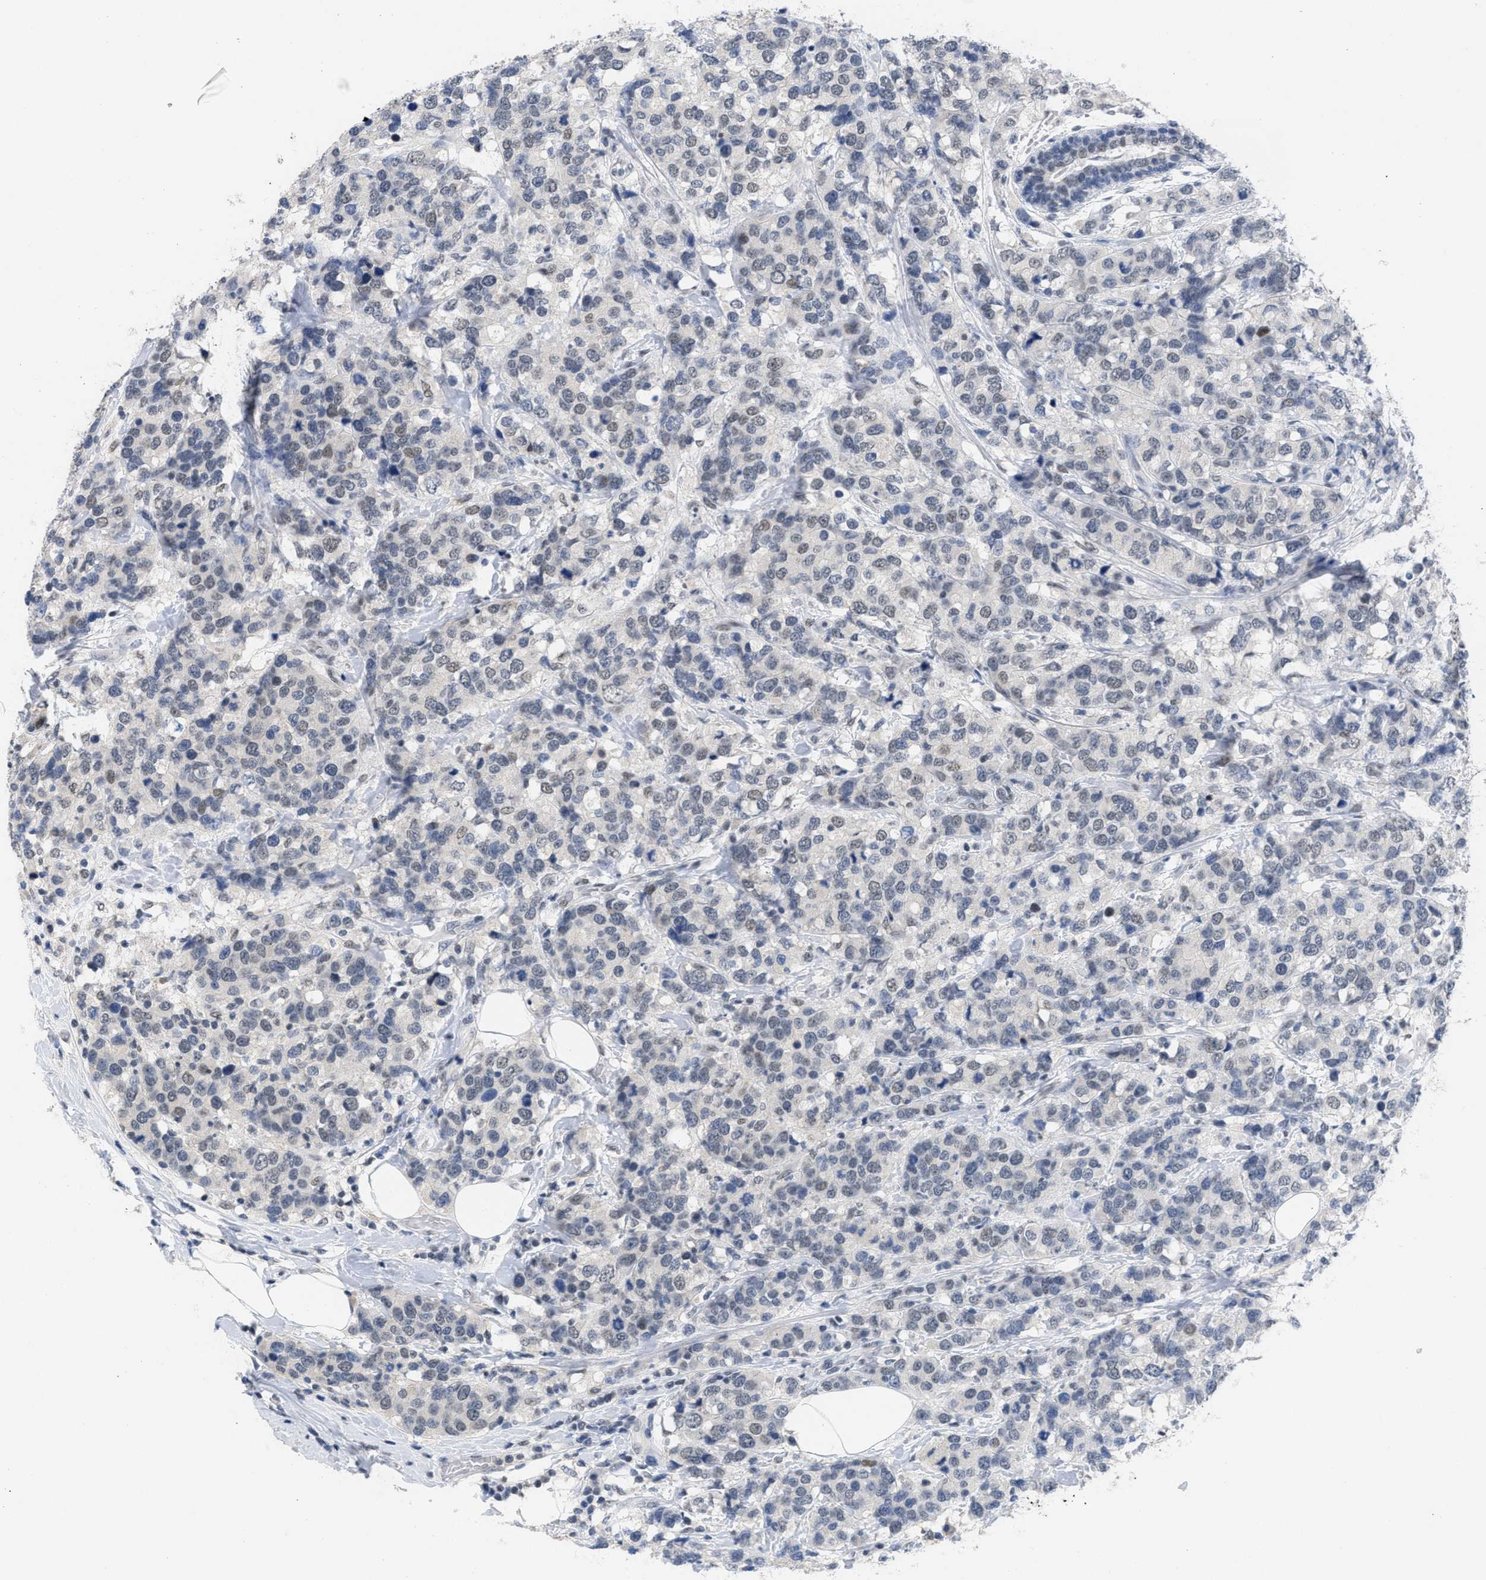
{"staining": {"intensity": "weak", "quantity": "<25%", "location": "nuclear"}, "tissue": "breast cancer", "cell_type": "Tumor cells", "image_type": "cancer", "snomed": [{"axis": "morphology", "description": "Lobular carcinoma"}, {"axis": "topography", "description": "Breast"}], "caption": "Immunohistochemistry (IHC) of breast lobular carcinoma shows no staining in tumor cells. (DAB (3,3'-diaminobenzidine) immunohistochemistry with hematoxylin counter stain).", "gene": "GGNBP2", "patient": {"sex": "female", "age": 59}}